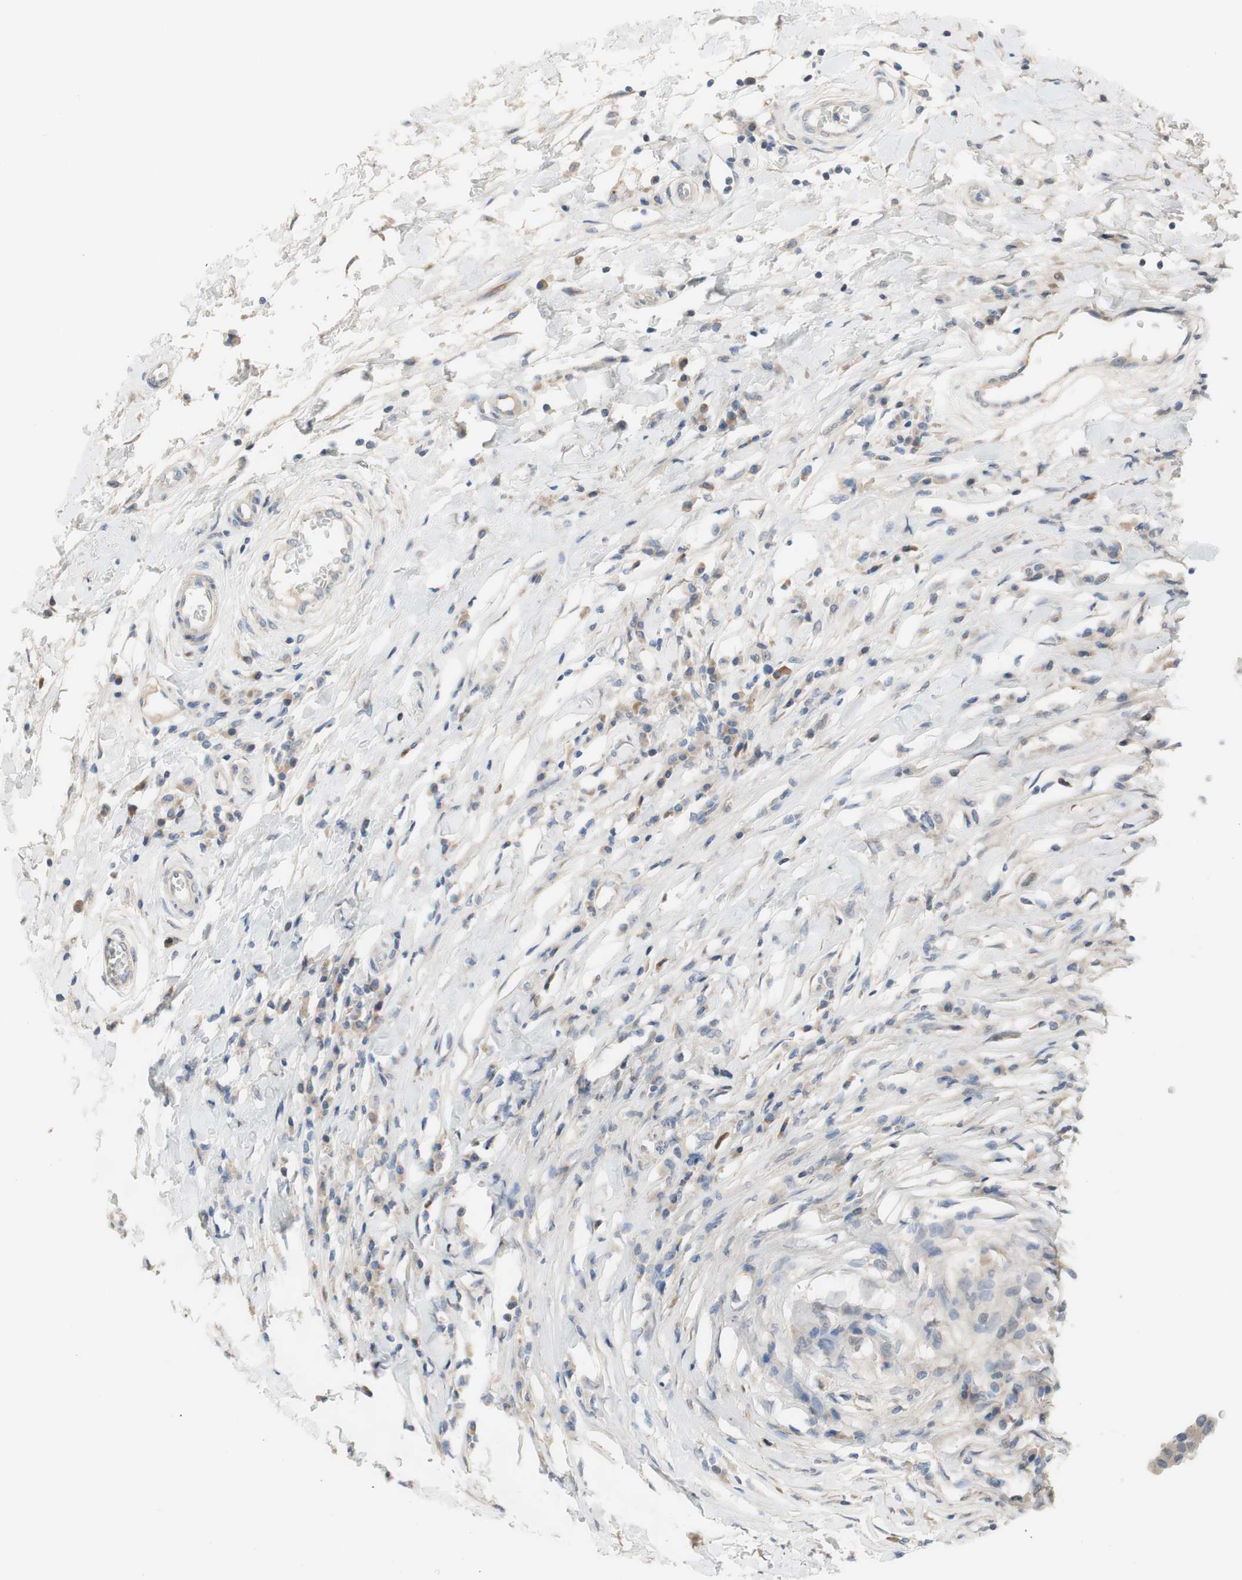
{"staining": {"intensity": "negative", "quantity": "none", "location": "none"}, "tissue": "breast cancer", "cell_type": "Tumor cells", "image_type": "cancer", "snomed": [{"axis": "morphology", "description": "Duct carcinoma"}, {"axis": "topography", "description": "Breast"}], "caption": "Image shows no significant protein expression in tumor cells of intraductal carcinoma (breast).", "gene": "TACR3", "patient": {"sex": "female", "age": 27}}